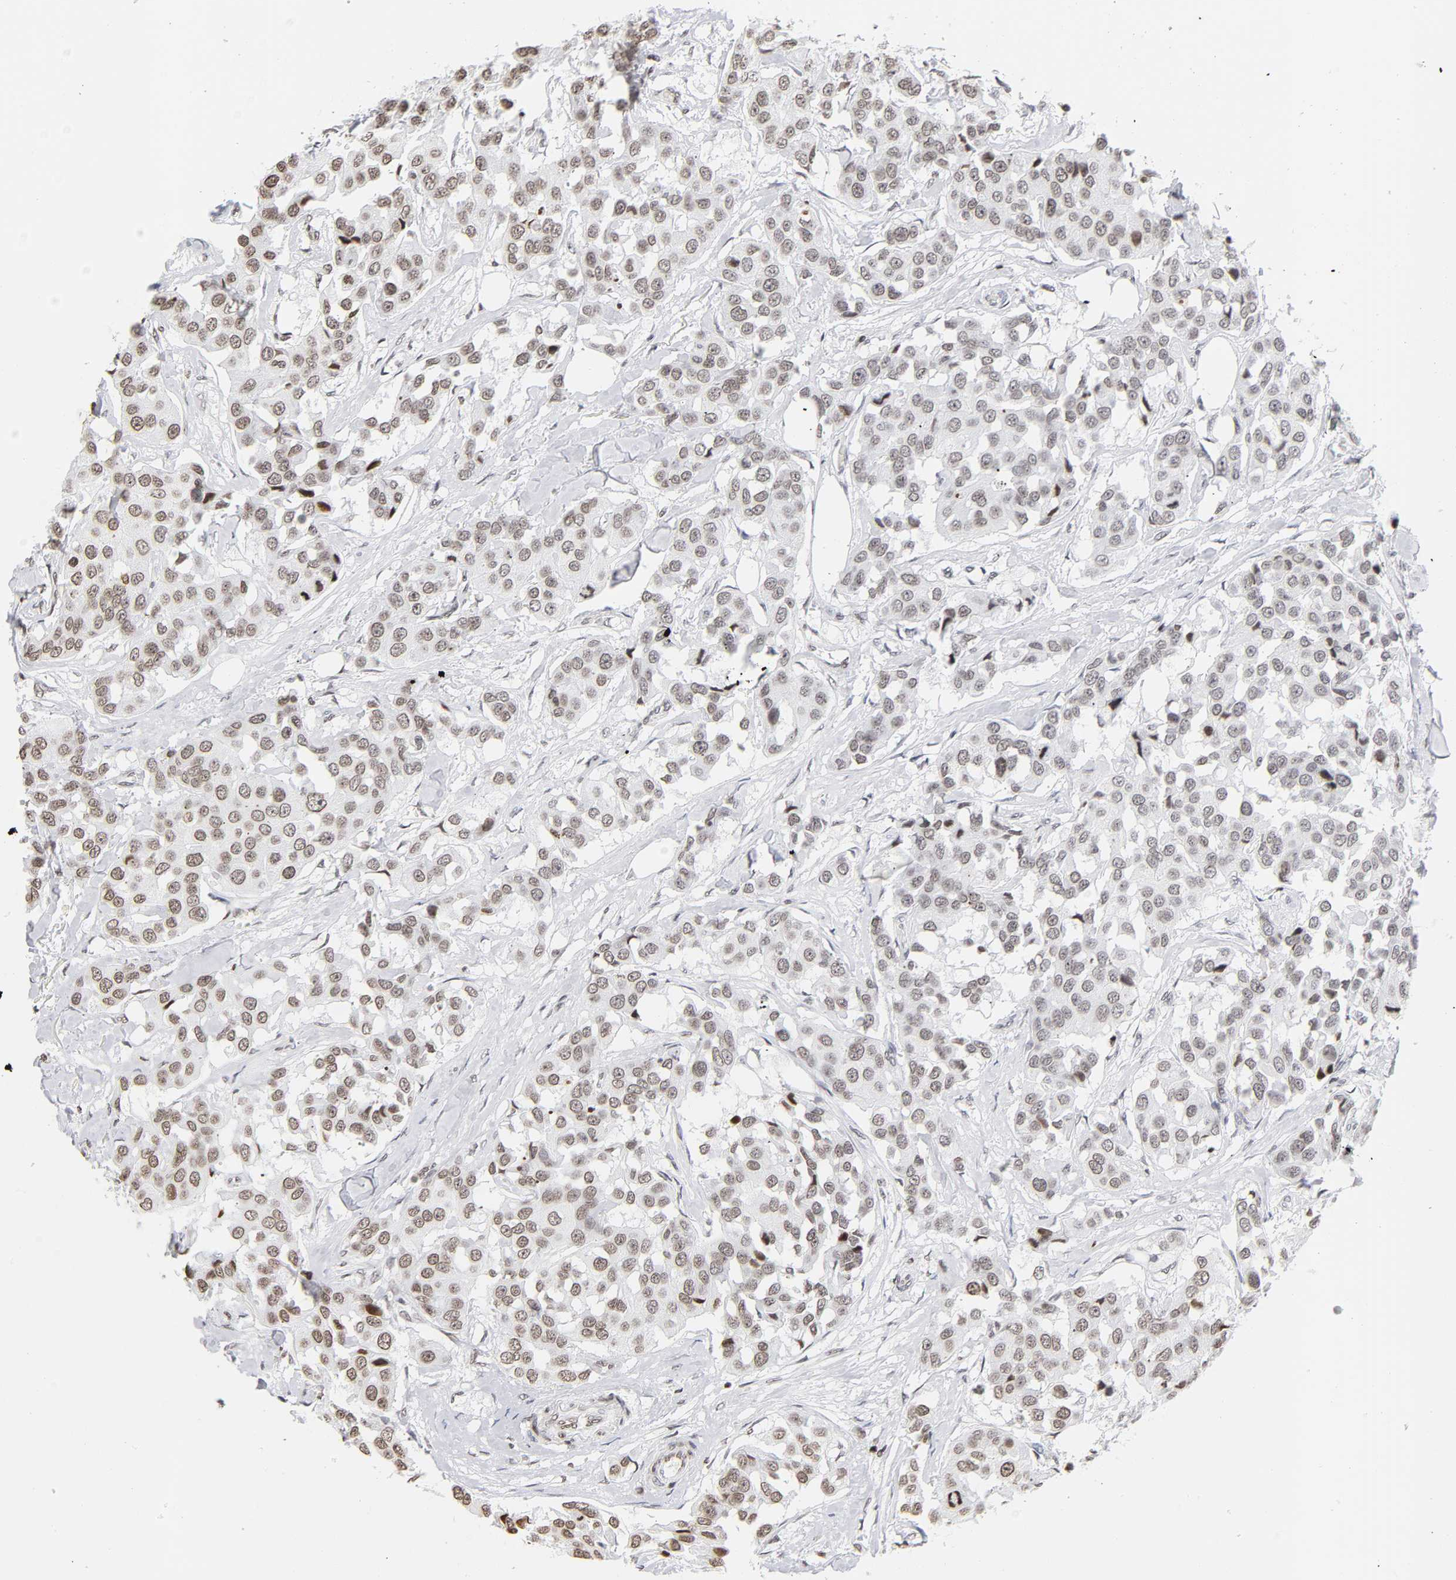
{"staining": {"intensity": "weak", "quantity": ">75%", "location": "nuclear"}, "tissue": "breast cancer", "cell_type": "Tumor cells", "image_type": "cancer", "snomed": [{"axis": "morphology", "description": "Duct carcinoma"}, {"axis": "topography", "description": "Breast"}], "caption": "A brown stain highlights weak nuclear expression of a protein in human breast cancer (invasive ductal carcinoma) tumor cells. (DAB IHC, brown staining for protein, blue staining for nuclei).", "gene": "H2AC12", "patient": {"sex": "female", "age": 80}}